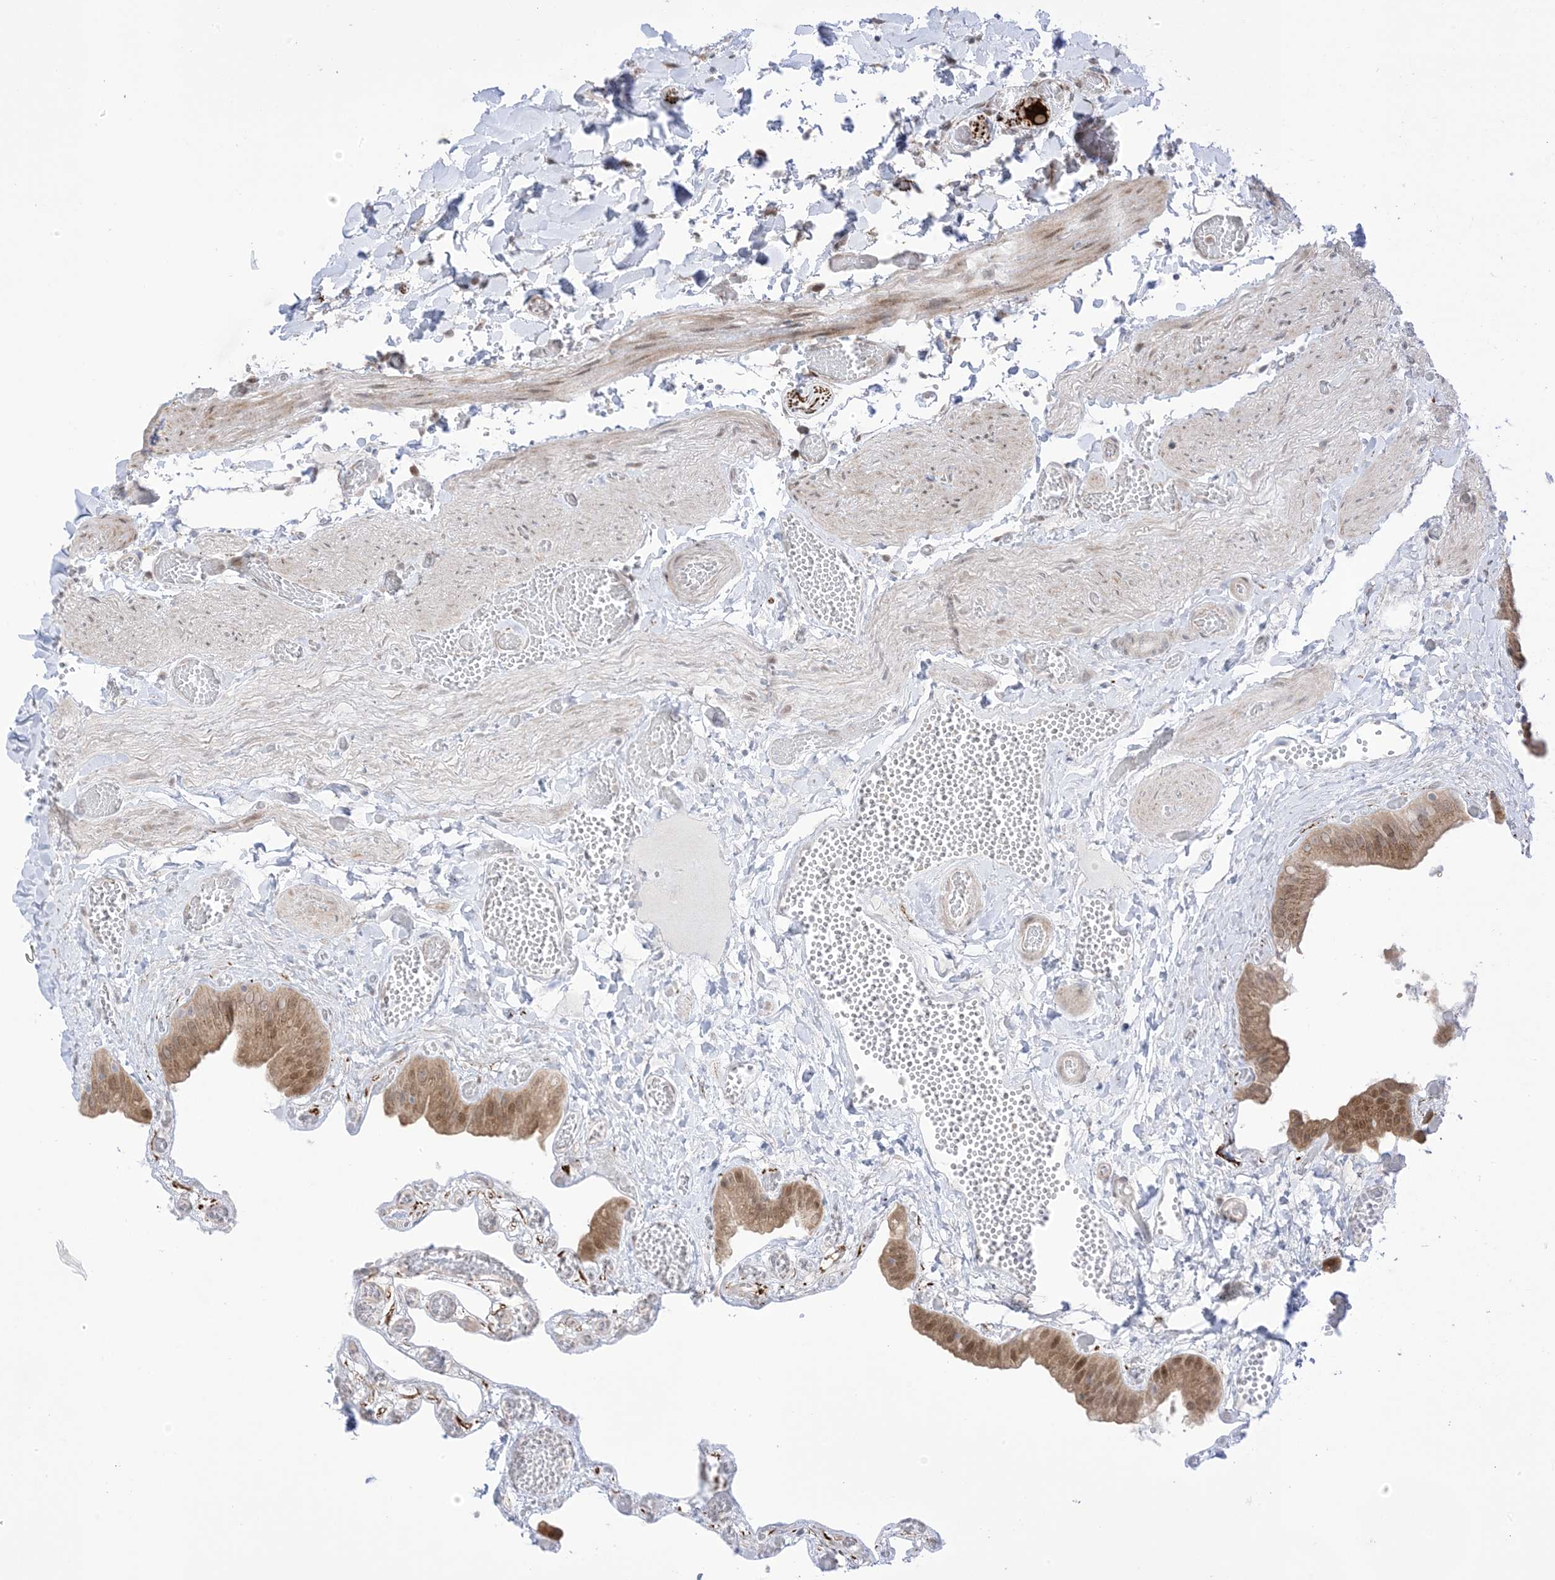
{"staining": {"intensity": "moderate", "quantity": ">75%", "location": "cytoplasmic/membranous,nuclear"}, "tissue": "gallbladder", "cell_type": "Glandular cells", "image_type": "normal", "snomed": [{"axis": "morphology", "description": "Normal tissue, NOS"}, {"axis": "topography", "description": "Gallbladder"}], "caption": "Protein staining by immunohistochemistry (IHC) exhibits moderate cytoplasmic/membranous,nuclear positivity in about >75% of glandular cells in normal gallbladder. The staining is performed using DAB brown chromogen to label protein expression. The nuclei are counter-stained blue using hematoxylin.", "gene": "UBE2E2", "patient": {"sex": "female", "age": 64}}